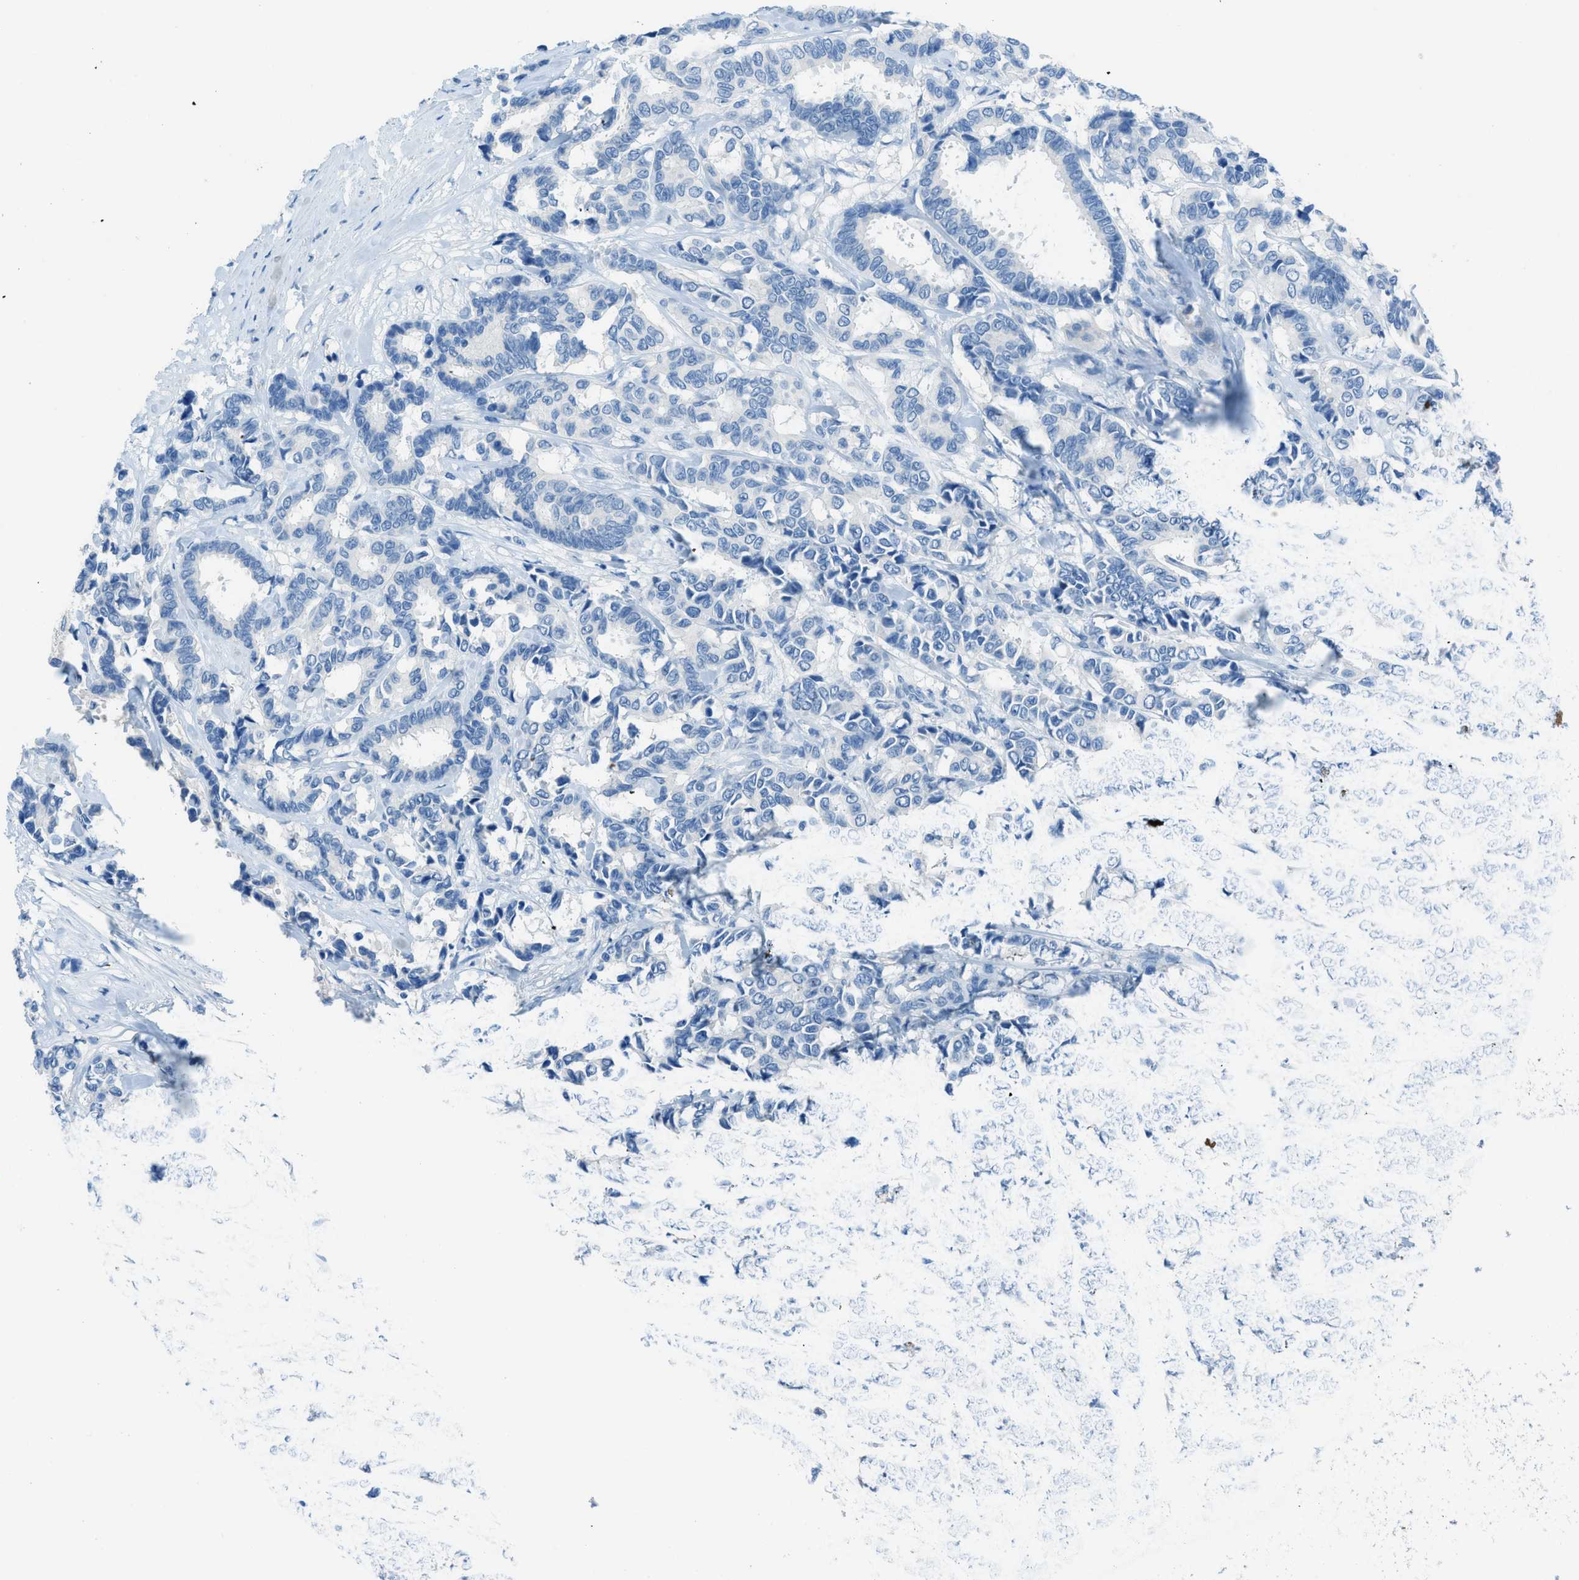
{"staining": {"intensity": "negative", "quantity": "none", "location": "none"}, "tissue": "breast cancer", "cell_type": "Tumor cells", "image_type": "cancer", "snomed": [{"axis": "morphology", "description": "Duct carcinoma"}, {"axis": "topography", "description": "Breast"}], "caption": "Immunohistochemistry of breast cancer (intraductal carcinoma) shows no positivity in tumor cells.", "gene": "ACAN", "patient": {"sex": "female", "age": 87}}